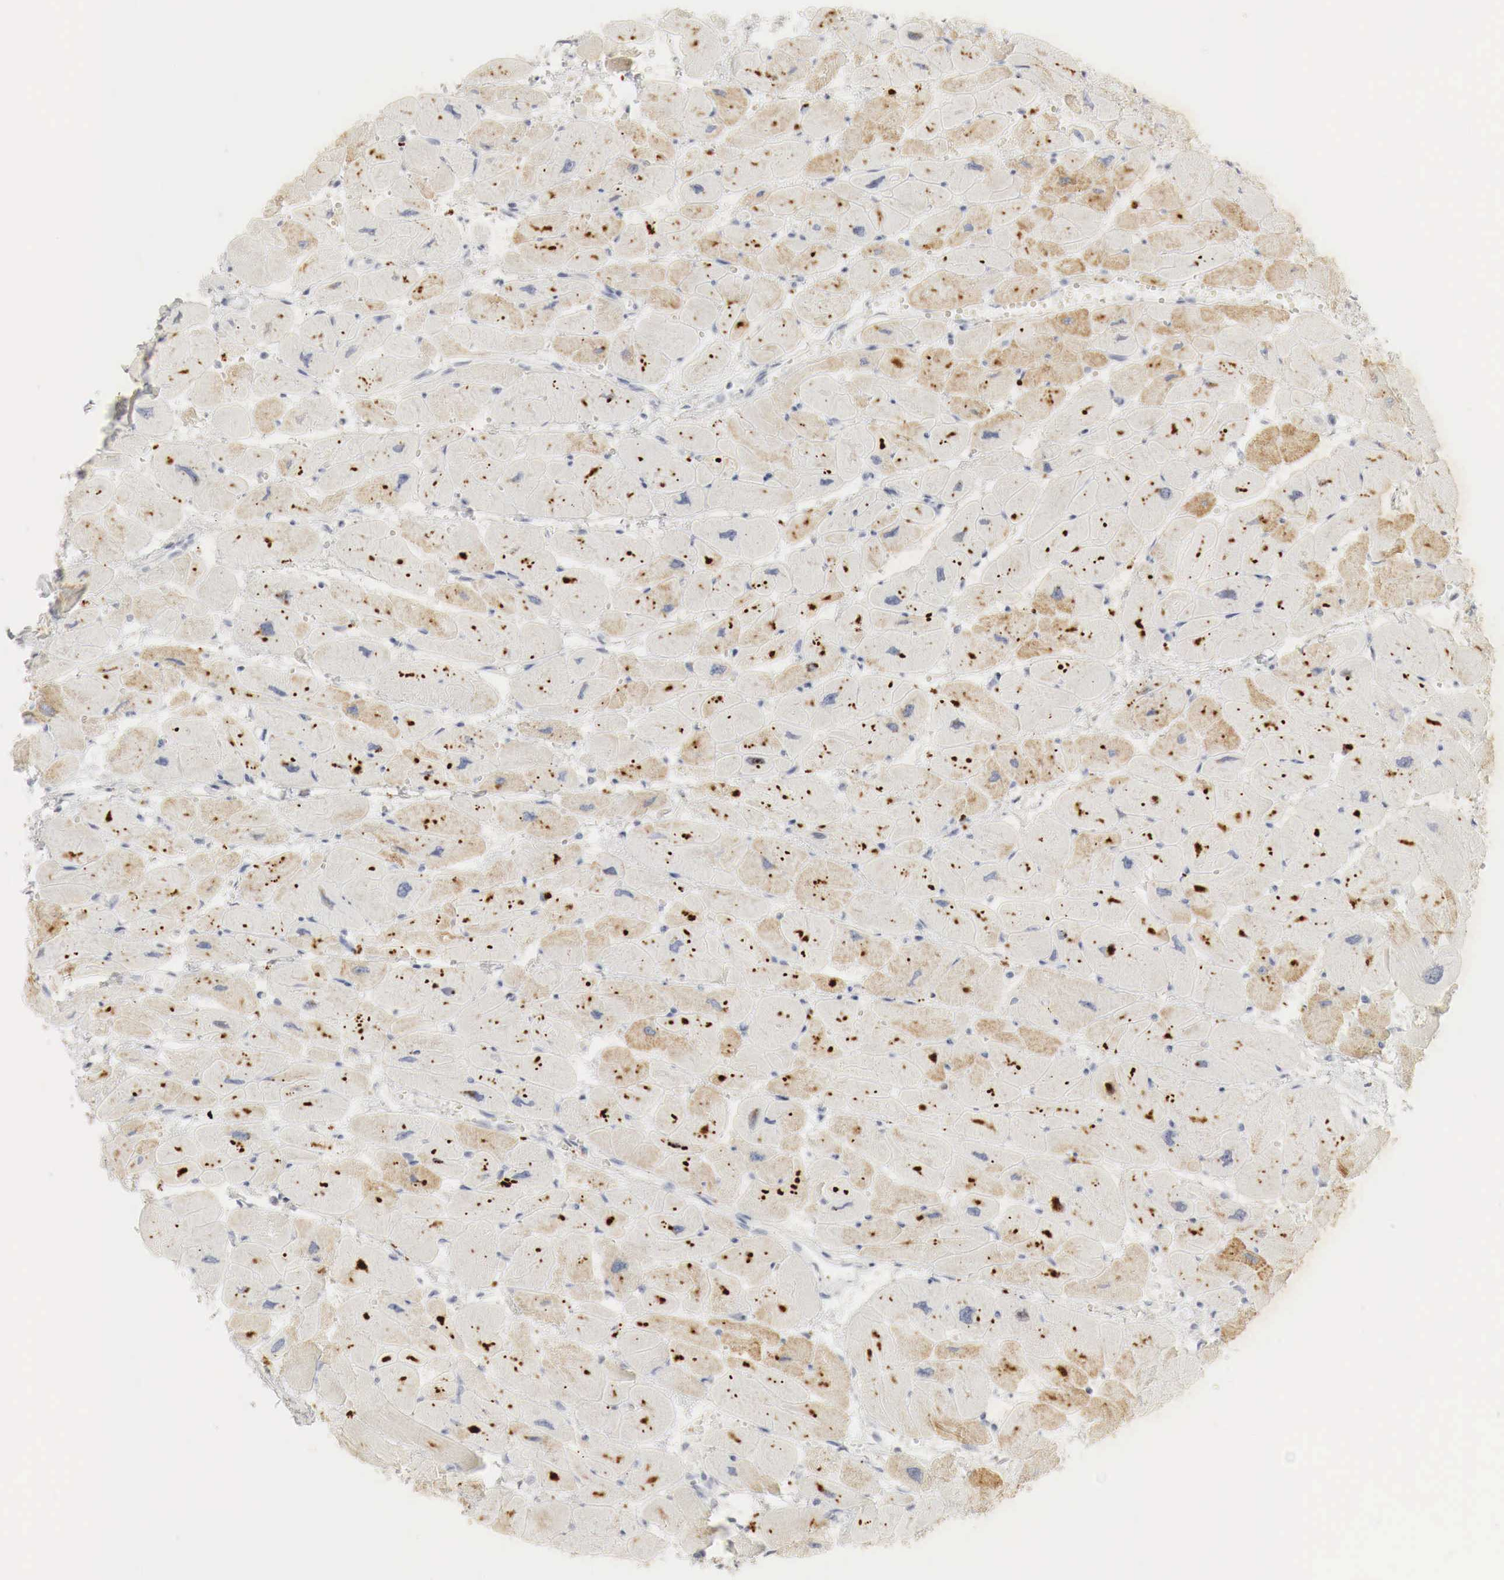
{"staining": {"intensity": "moderate", "quantity": ">75%", "location": "cytoplasmic/membranous"}, "tissue": "heart muscle", "cell_type": "Cardiomyocytes", "image_type": "normal", "snomed": [{"axis": "morphology", "description": "Normal tissue, NOS"}, {"axis": "topography", "description": "Heart"}], "caption": "This photomicrograph shows immunohistochemistry staining of unremarkable human heart muscle, with medium moderate cytoplasmic/membranous expression in approximately >75% of cardiomyocytes.", "gene": "TP63", "patient": {"sex": "female", "age": 54}}